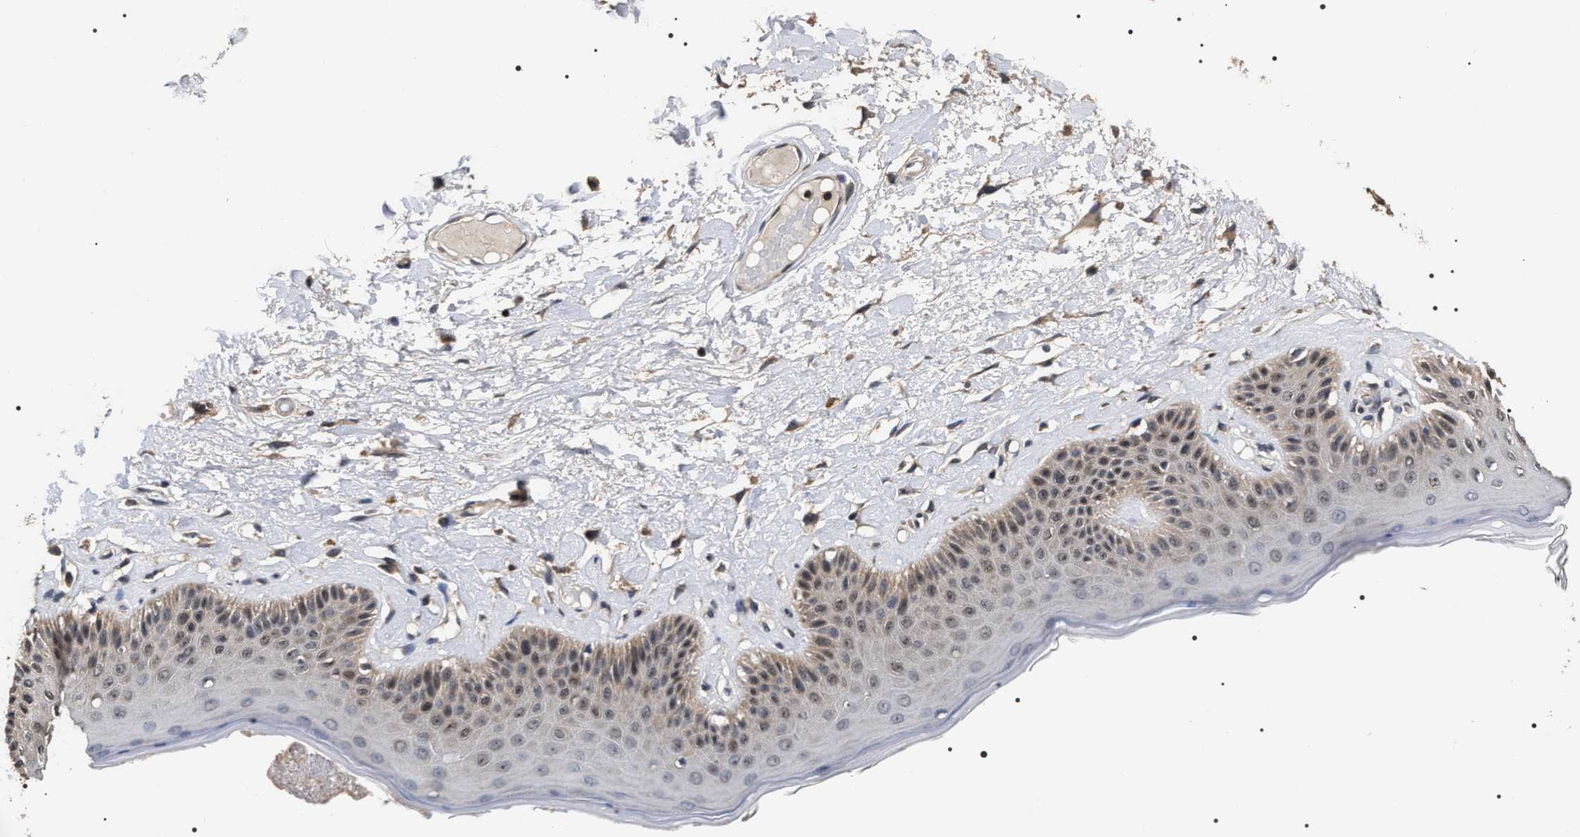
{"staining": {"intensity": "moderate", "quantity": "25%-75%", "location": "cytoplasmic/membranous"}, "tissue": "skin", "cell_type": "Epidermal cells", "image_type": "normal", "snomed": [{"axis": "morphology", "description": "Normal tissue, NOS"}, {"axis": "topography", "description": "Vulva"}], "caption": "Unremarkable skin displays moderate cytoplasmic/membranous expression in approximately 25%-75% of epidermal cells, visualized by immunohistochemistry.", "gene": "UPF3A", "patient": {"sex": "female", "age": 73}}